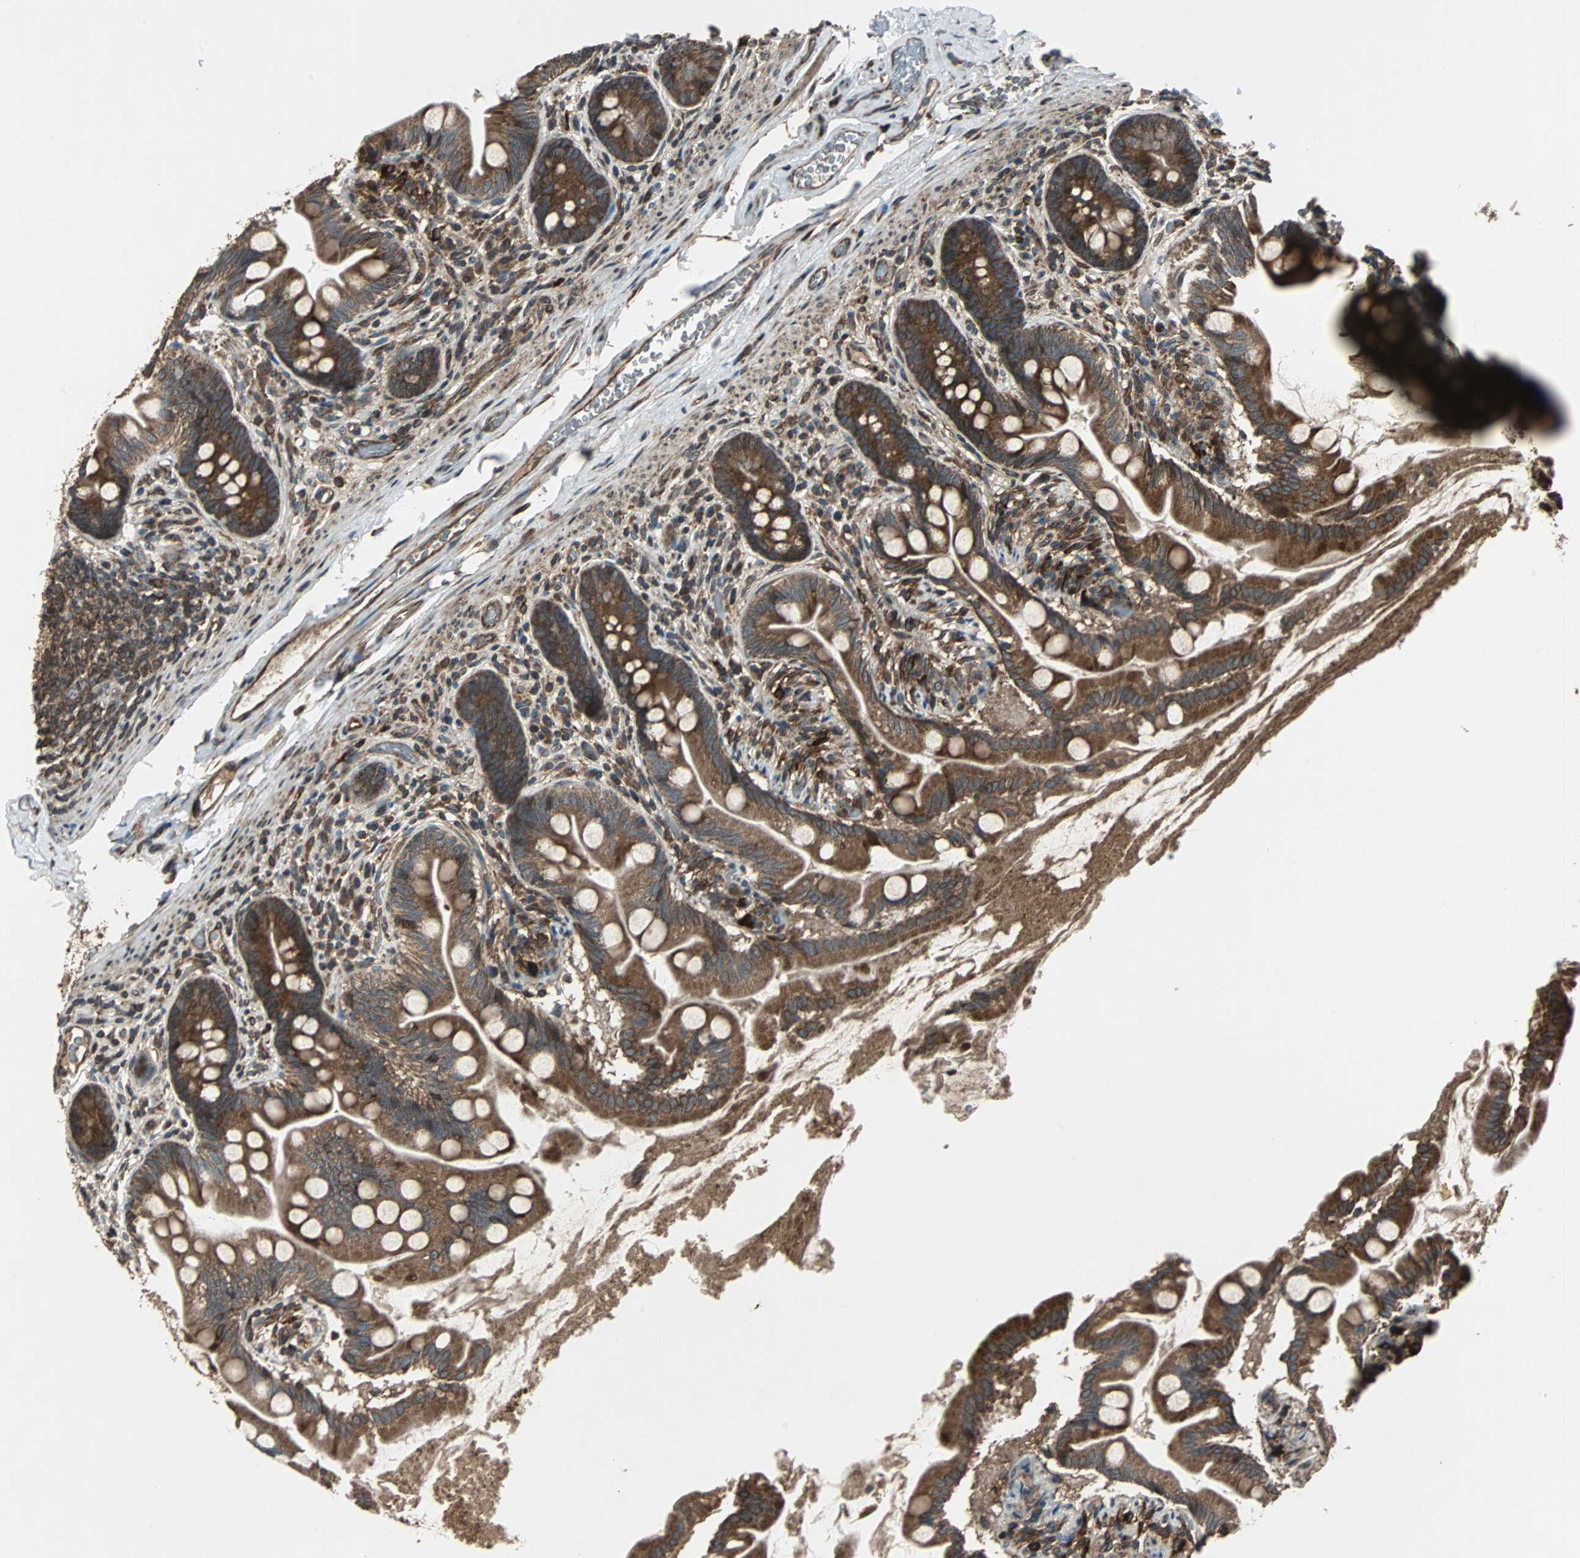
{"staining": {"intensity": "strong", "quantity": ">75%", "location": "cytoplasmic/membranous"}, "tissue": "small intestine", "cell_type": "Glandular cells", "image_type": "normal", "snomed": [{"axis": "morphology", "description": "Normal tissue, NOS"}, {"axis": "topography", "description": "Small intestine"}], "caption": "Protein staining by immunohistochemistry reveals strong cytoplasmic/membranous staining in approximately >75% of glandular cells in unremarkable small intestine. (IHC, brightfield microscopy, high magnification).", "gene": "RAB7A", "patient": {"sex": "female", "age": 56}}